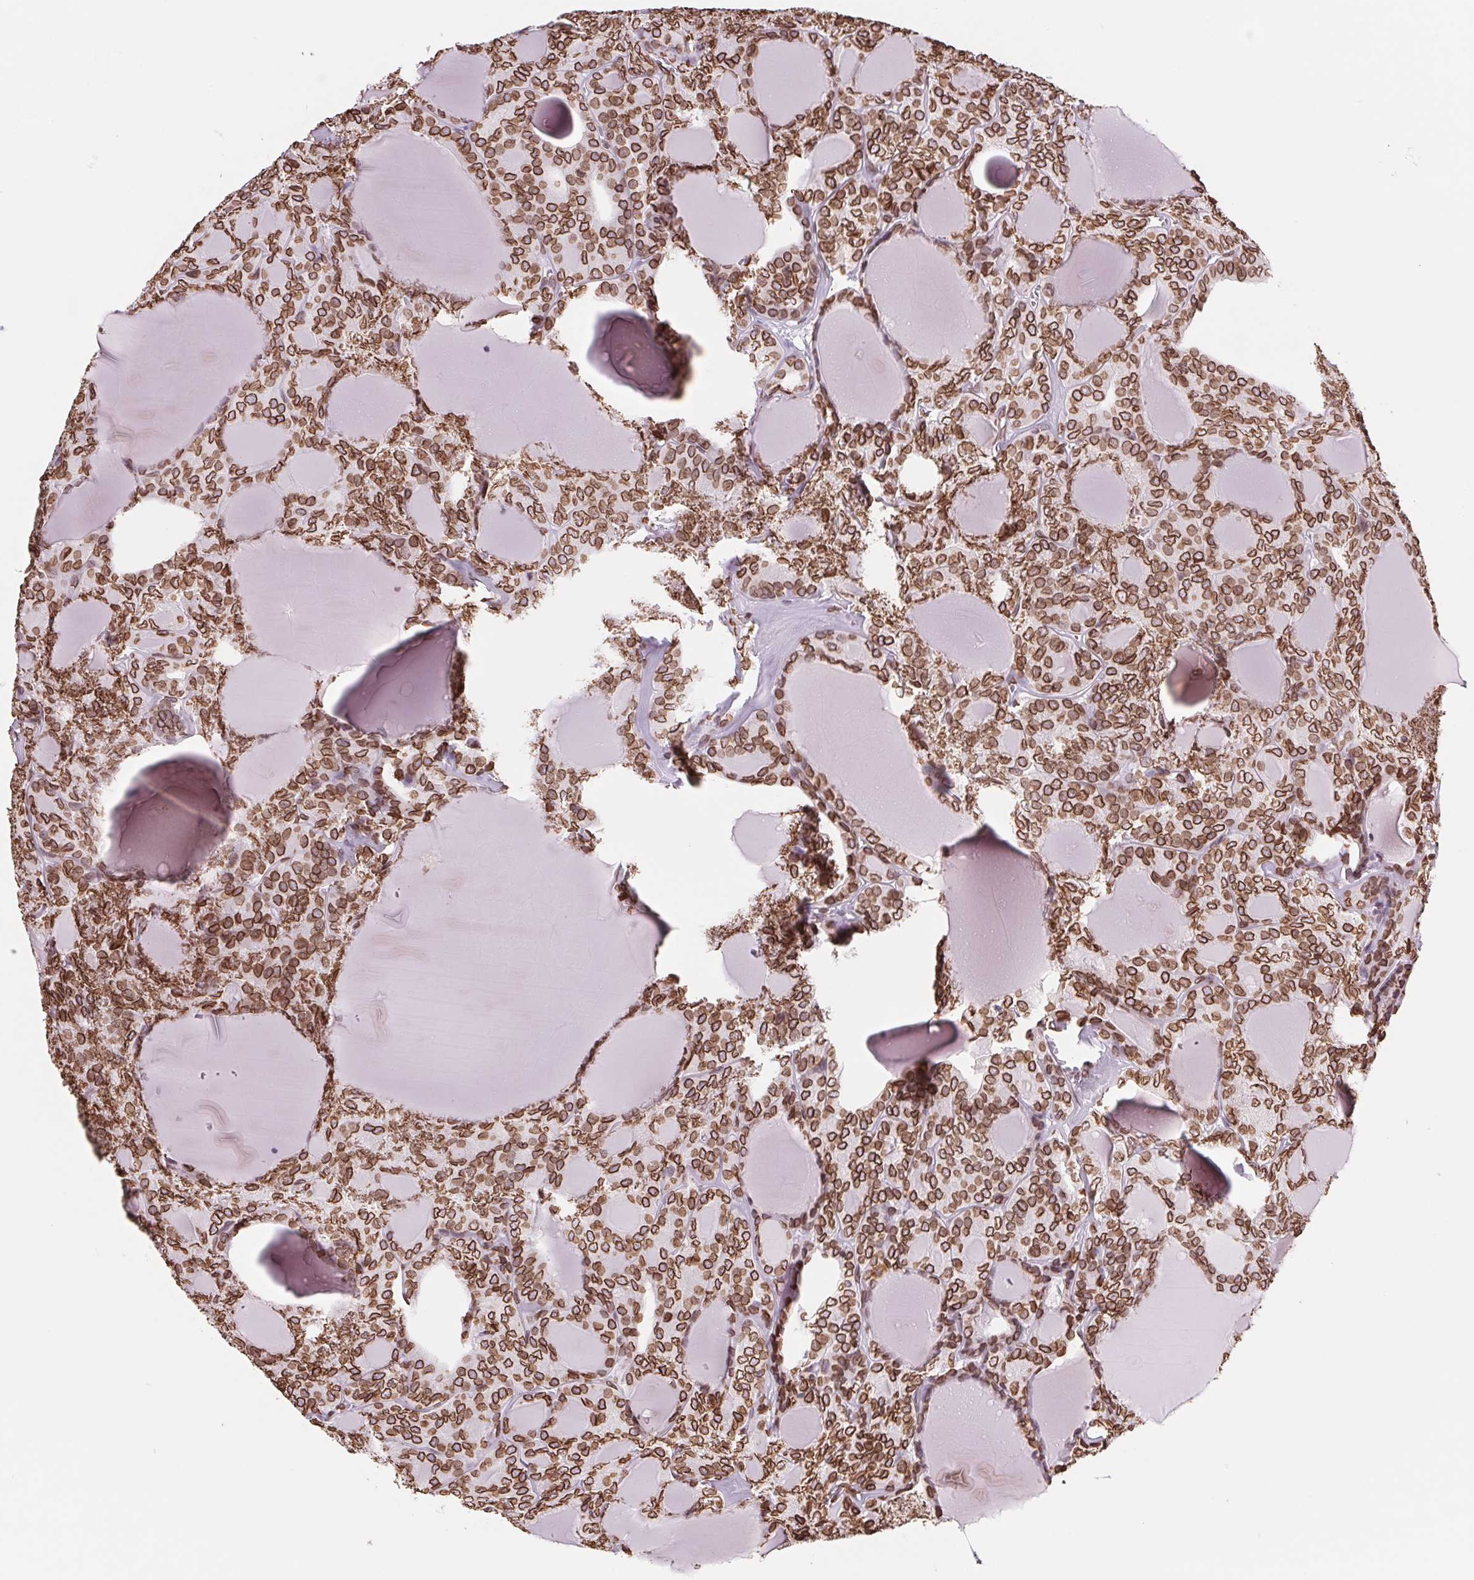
{"staining": {"intensity": "strong", "quantity": ">75%", "location": "cytoplasmic/membranous,nuclear"}, "tissue": "thyroid cancer", "cell_type": "Tumor cells", "image_type": "cancer", "snomed": [{"axis": "morphology", "description": "Follicular adenoma carcinoma, NOS"}, {"axis": "topography", "description": "Thyroid gland"}], "caption": "DAB (3,3'-diaminobenzidine) immunohistochemical staining of human thyroid follicular adenoma carcinoma shows strong cytoplasmic/membranous and nuclear protein positivity in approximately >75% of tumor cells.", "gene": "LMNB2", "patient": {"sex": "male", "age": 74}}